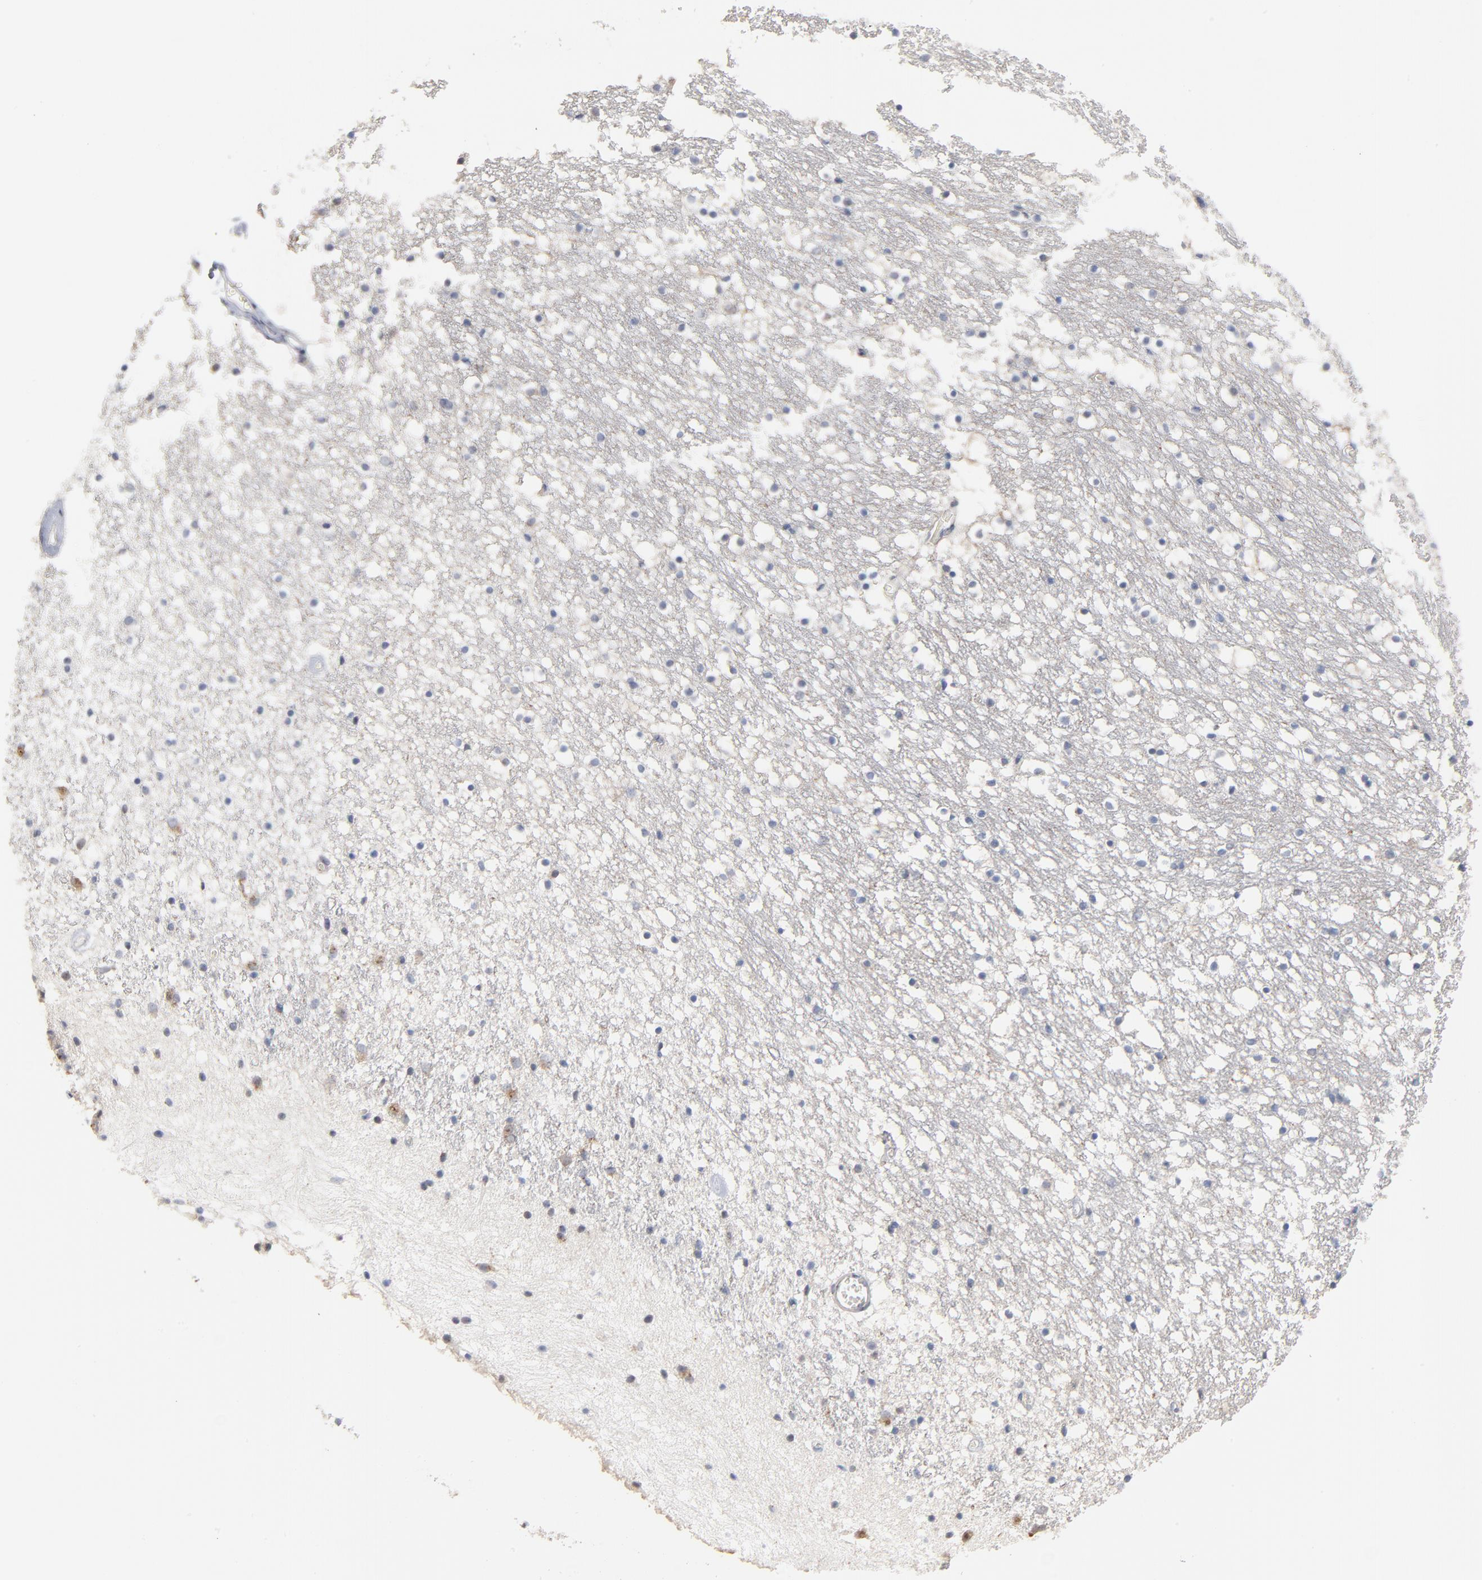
{"staining": {"intensity": "weak", "quantity": "25%-75%", "location": "cytoplasmic/membranous"}, "tissue": "caudate", "cell_type": "Glial cells", "image_type": "normal", "snomed": [{"axis": "morphology", "description": "Normal tissue, NOS"}, {"axis": "topography", "description": "Lateral ventricle wall"}], "caption": "Immunohistochemical staining of normal caudate demonstrates 25%-75% levels of weak cytoplasmic/membranous protein positivity in approximately 25%-75% of glial cells.", "gene": "DNAL4", "patient": {"sex": "male", "age": 45}}